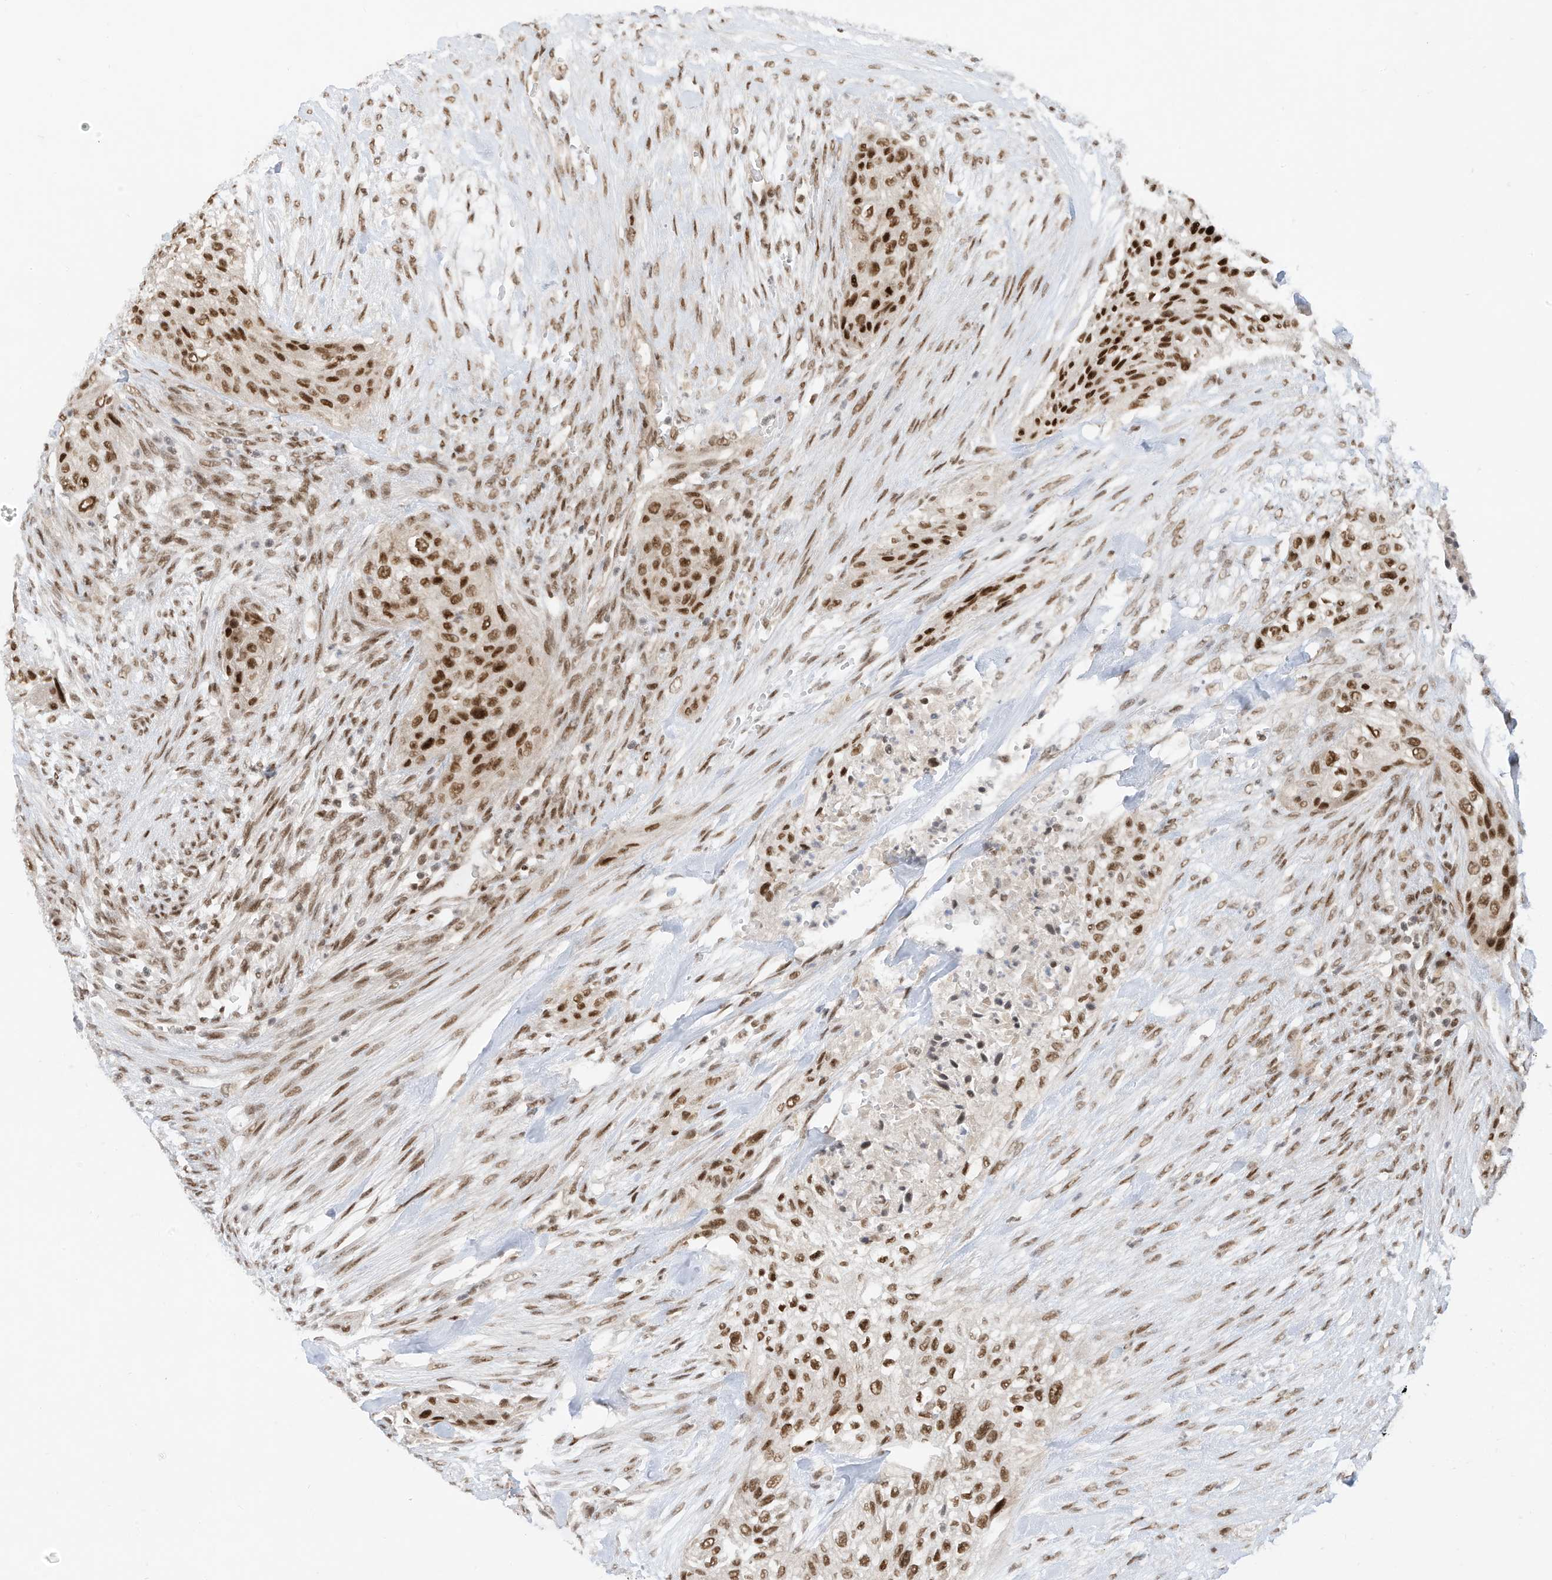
{"staining": {"intensity": "strong", "quantity": ">75%", "location": "nuclear"}, "tissue": "urothelial cancer", "cell_type": "Tumor cells", "image_type": "cancer", "snomed": [{"axis": "morphology", "description": "Urothelial carcinoma, High grade"}, {"axis": "topography", "description": "Urinary bladder"}], "caption": "Urothelial cancer stained for a protein (brown) shows strong nuclear positive staining in about >75% of tumor cells.", "gene": "AURKAIP1", "patient": {"sex": "male", "age": 35}}